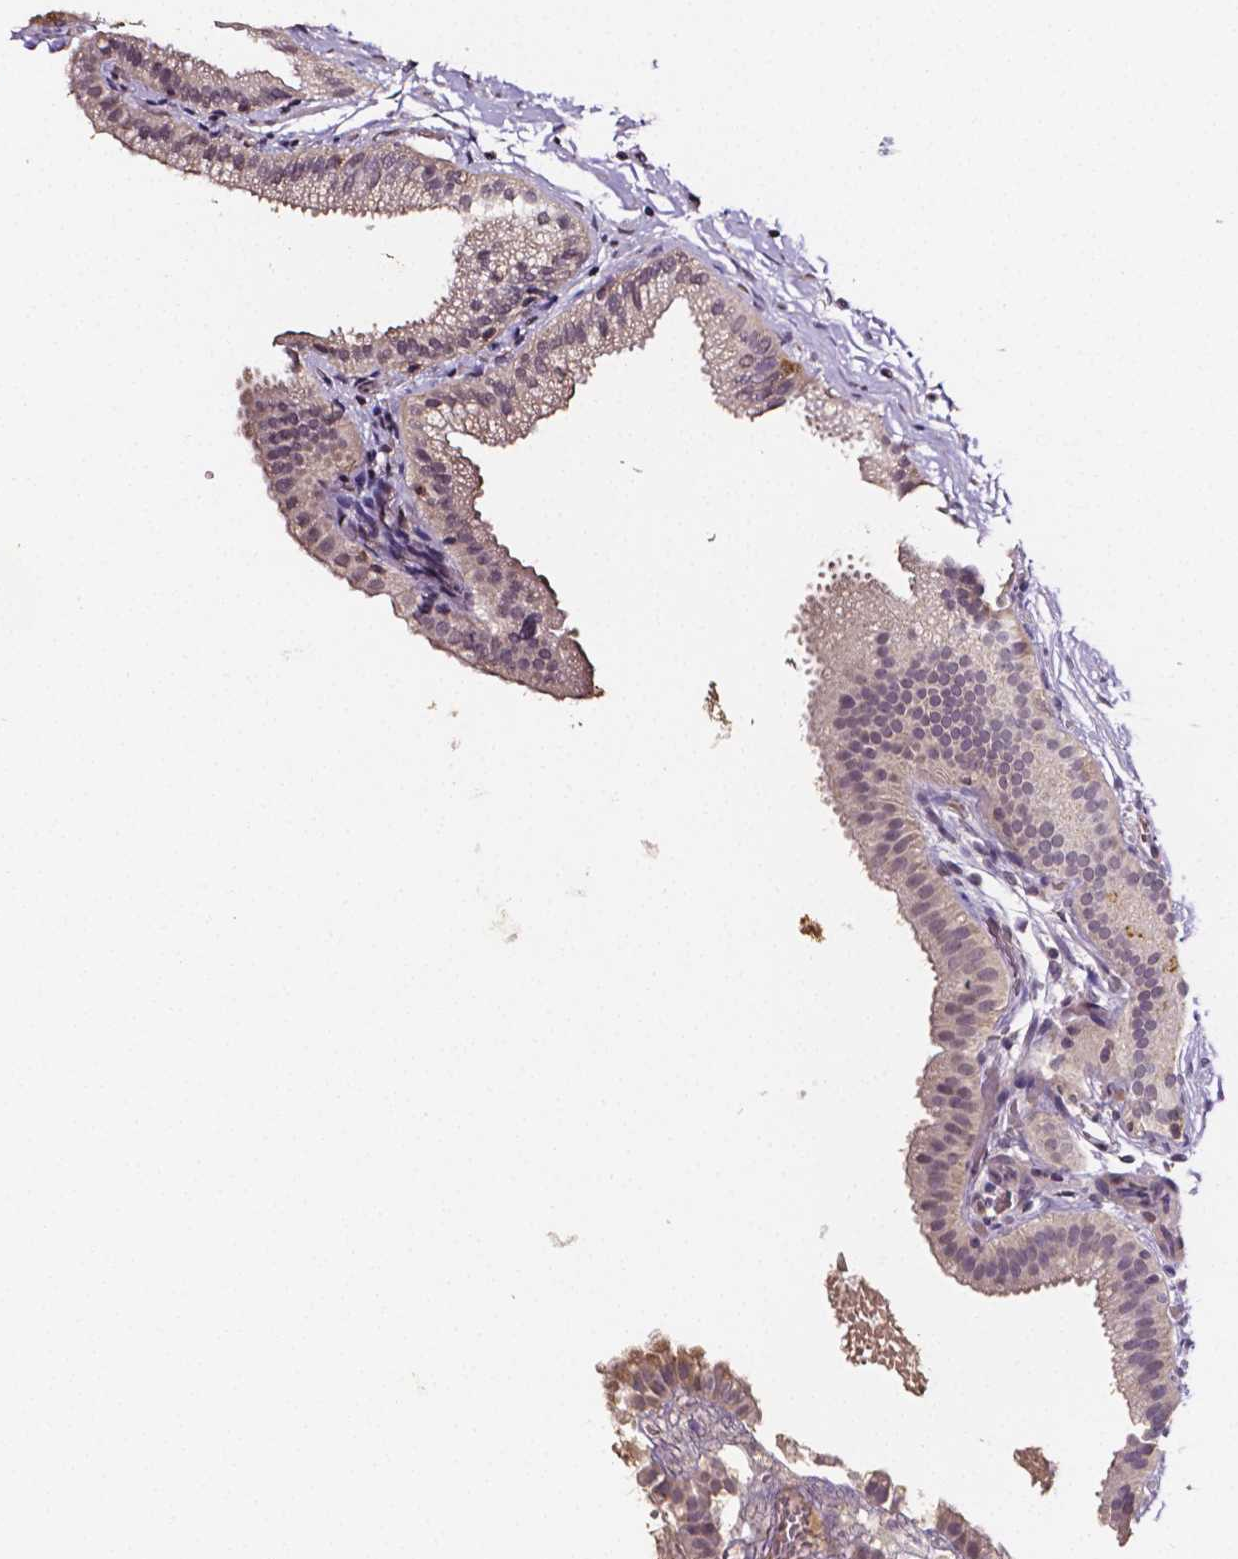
{"staining": {"intensity": "weak", "quantity": "<25%", "location": "cytoplasmic/membranous"}, "tissue": "gallbladder", "cell_type": "Glandular cells", "image_type": "normal", "snomed": [{"axis": "morphology", "description": "Normal tissue, NOS"}, {"axis": "topography", "description": "Gallbladder"}], "caption": "Immunohistochemistry (IHC) of unremarkable gallbladder displays no expression in glandular cells.", "gene": "NRGN", "patient": {"sex": "female", "age": 63}}